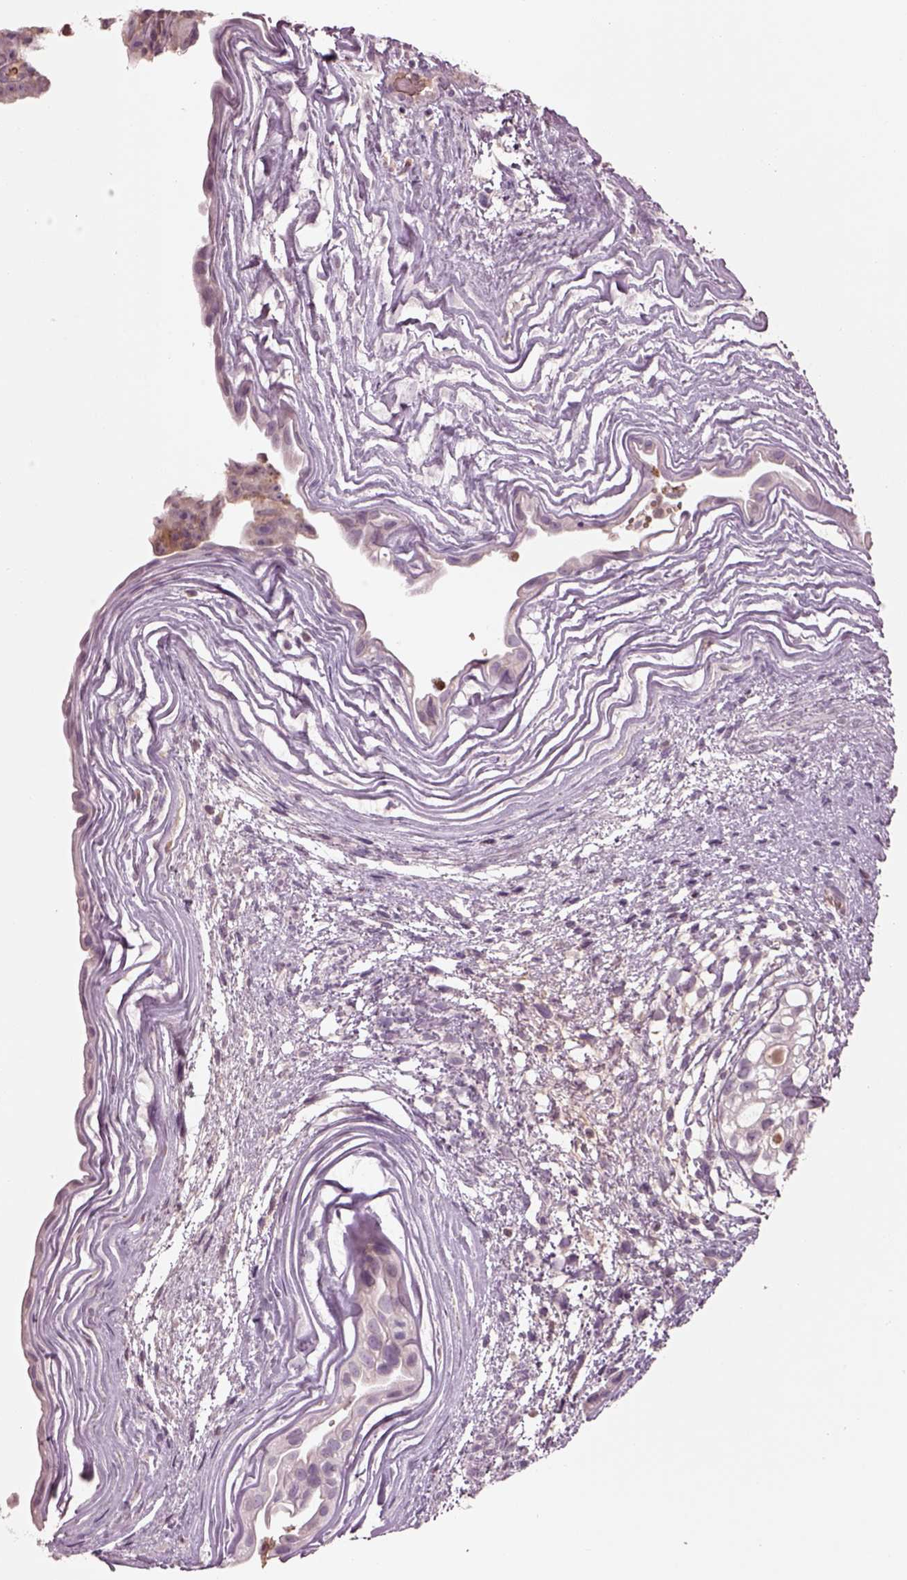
{"staining": {"intensity": "weak", "quantity": "25%-75%", "location": "cytoplasmic/membranous"}, "tissue": "testis cancer", "cell_type": "Tumor cells", "image_type": "cancer", "snomed": [{"axis": "morphology", "description": "Normal tissue, NOS"}, {"axis": "morphology", "description": "Carcinoma, Embryonal, NOS"}, {"axis": "topography", "description": "Testis"}, {"axis": "topography", "description": "Epididymis"}], "caption": "Embryonal carcinoma (testis) stained for a protein exhibits weak cytoplasmic/membranous positivity in tumor cells. The protein is shown in brown color, while the nuclei are stained blue.", "gene": "TLX3", "patient": {"sex": "male", "age": 24}}